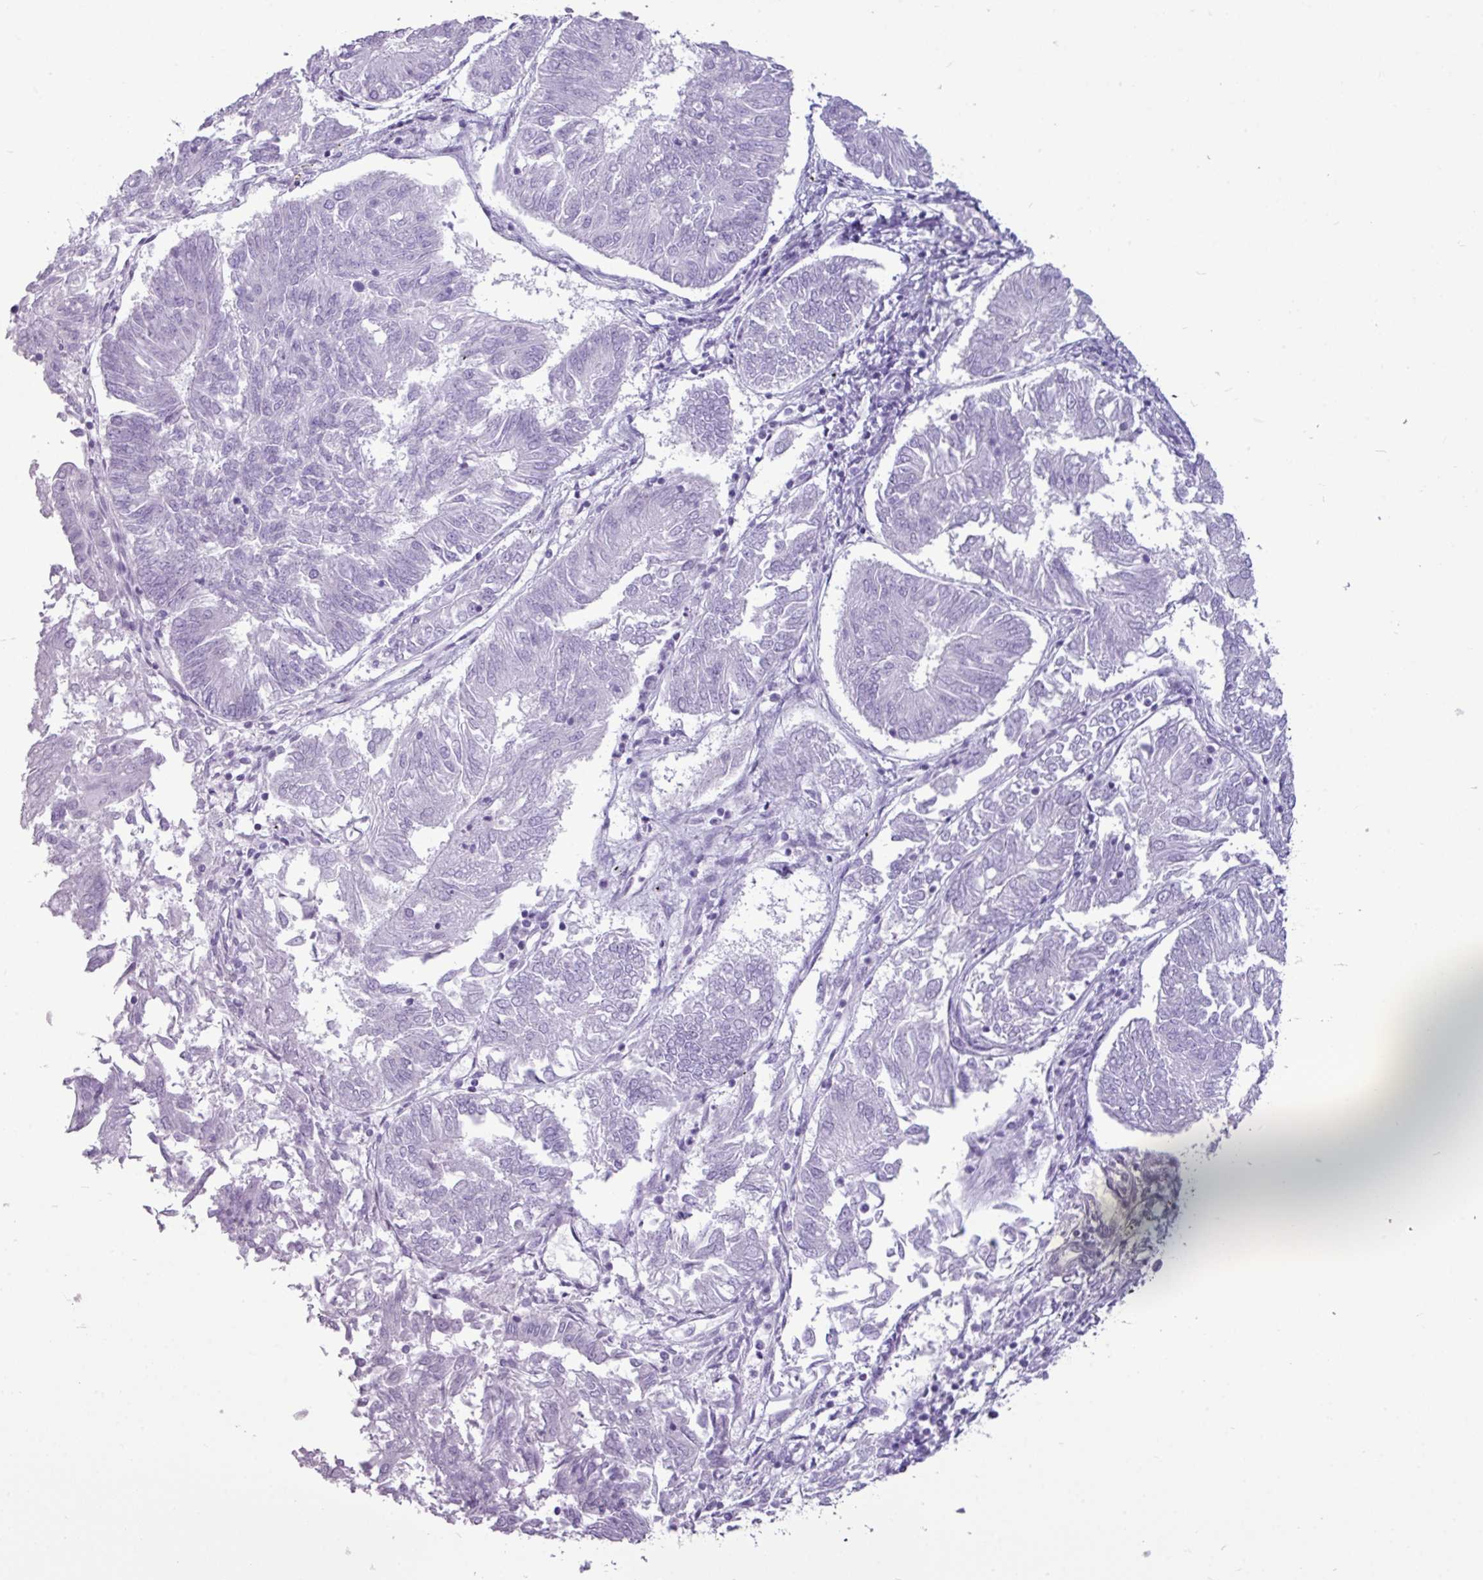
{"staining": {"intensity": "negative", "quantity": "none", "location": "none"}, "tissue": "endometrial cancer", "cell_type": "Tumor cells", "image_type": "cancer", "snomed": [{"axis": "morphology", "description": "Adenocarcinoma, NOS"}, {"axis": "topography", "description": "Endometrium"}], "caption": "This is an immunohistochemistry micrograph of endometrial cancer (adenocarcinoma). There is no expression in tumor cells.", "gene": "AMY2A", "patient": {"sex": "female", "age": 58}}